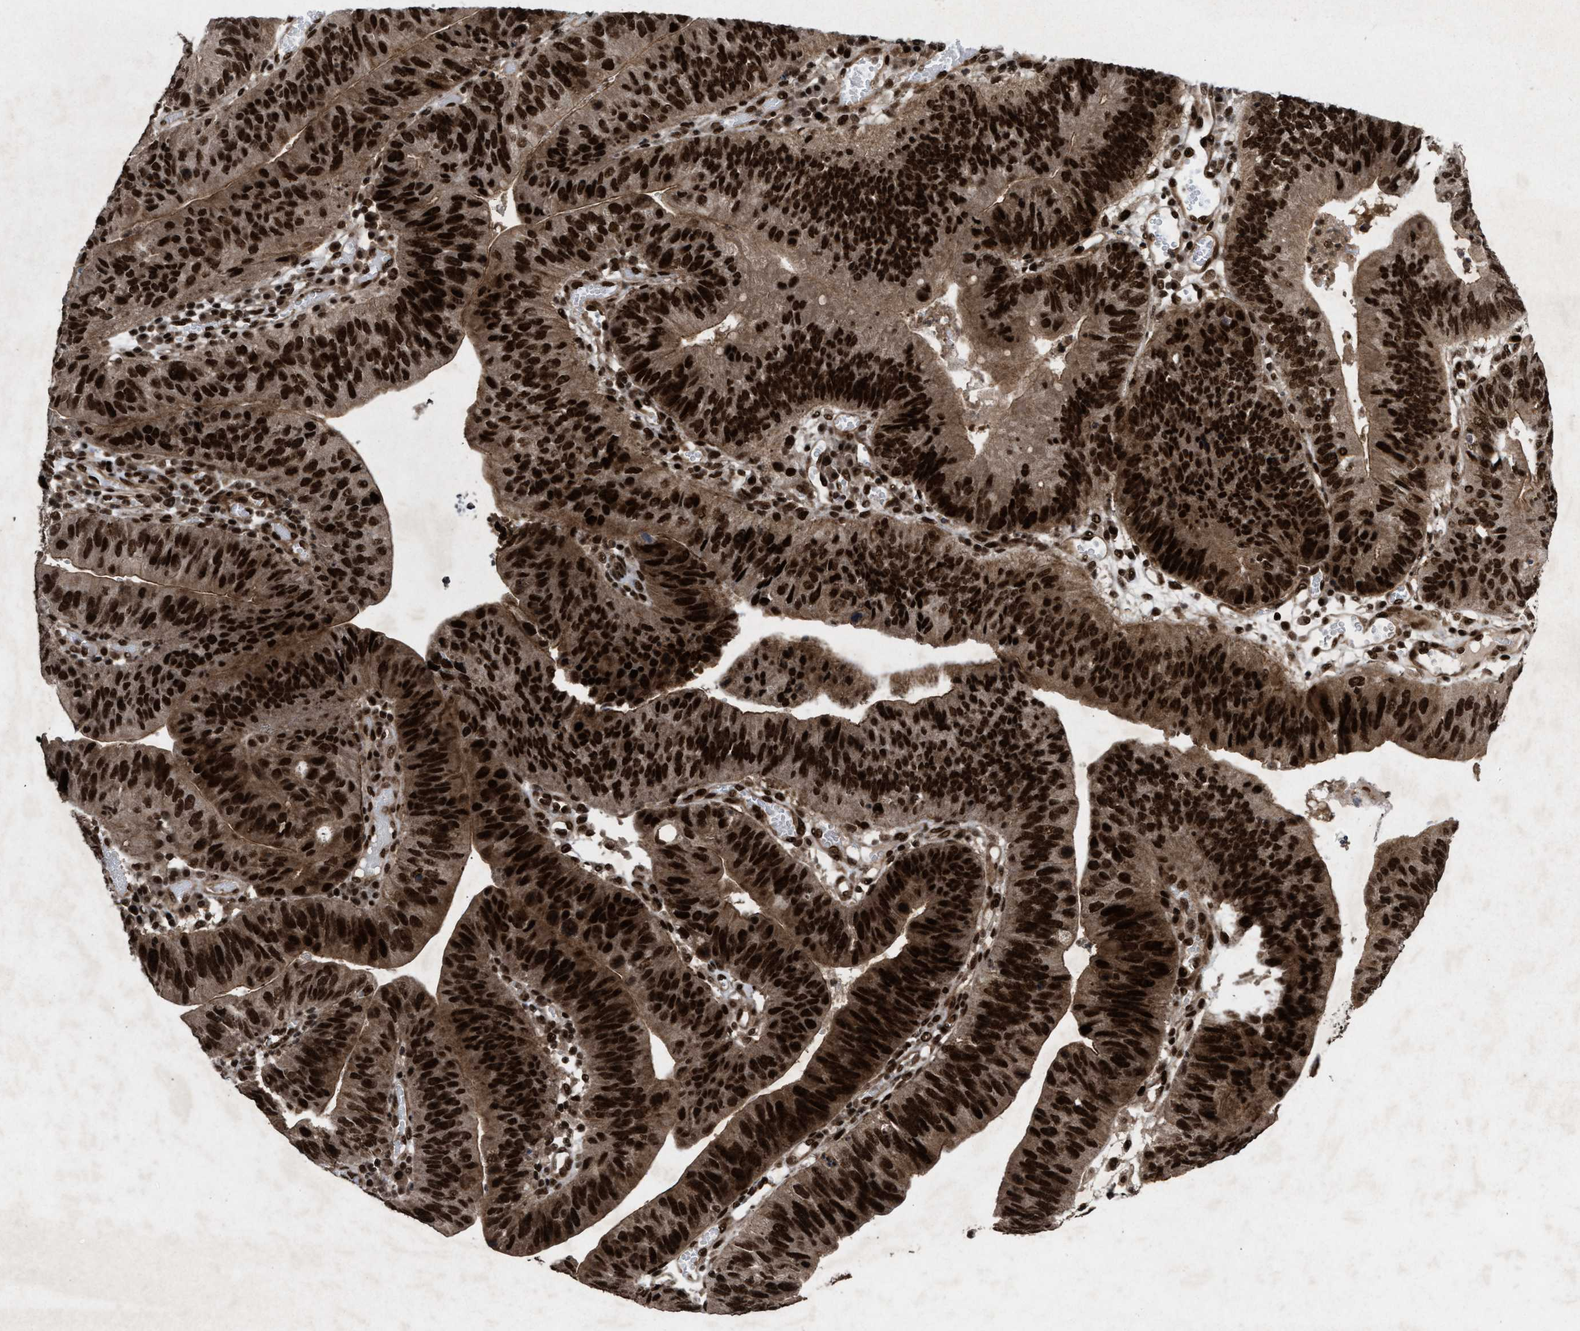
{"staining": {"intensity": "strong", "quantity": ">75%", "location": "cytoplasmic/membranous,nuclear"}, "tissue": "stomach cancer", "cell_type": "Tumor cells", "image_type": "cancer", "snomed": [{"axis": "morphology", "description": "Adenocarcinoma, NOS"}, {"axis": "topography", "description": "Stomach"}], "caption": "This is a micrograph of IHC staining of stomach cancer (adenocarcinoma), which shows strong staining in the cytoplasmic/membranous and nuclear of tumor cells.", "gene": "WIZ", "patient": {"sex": "male", "age": 59}}